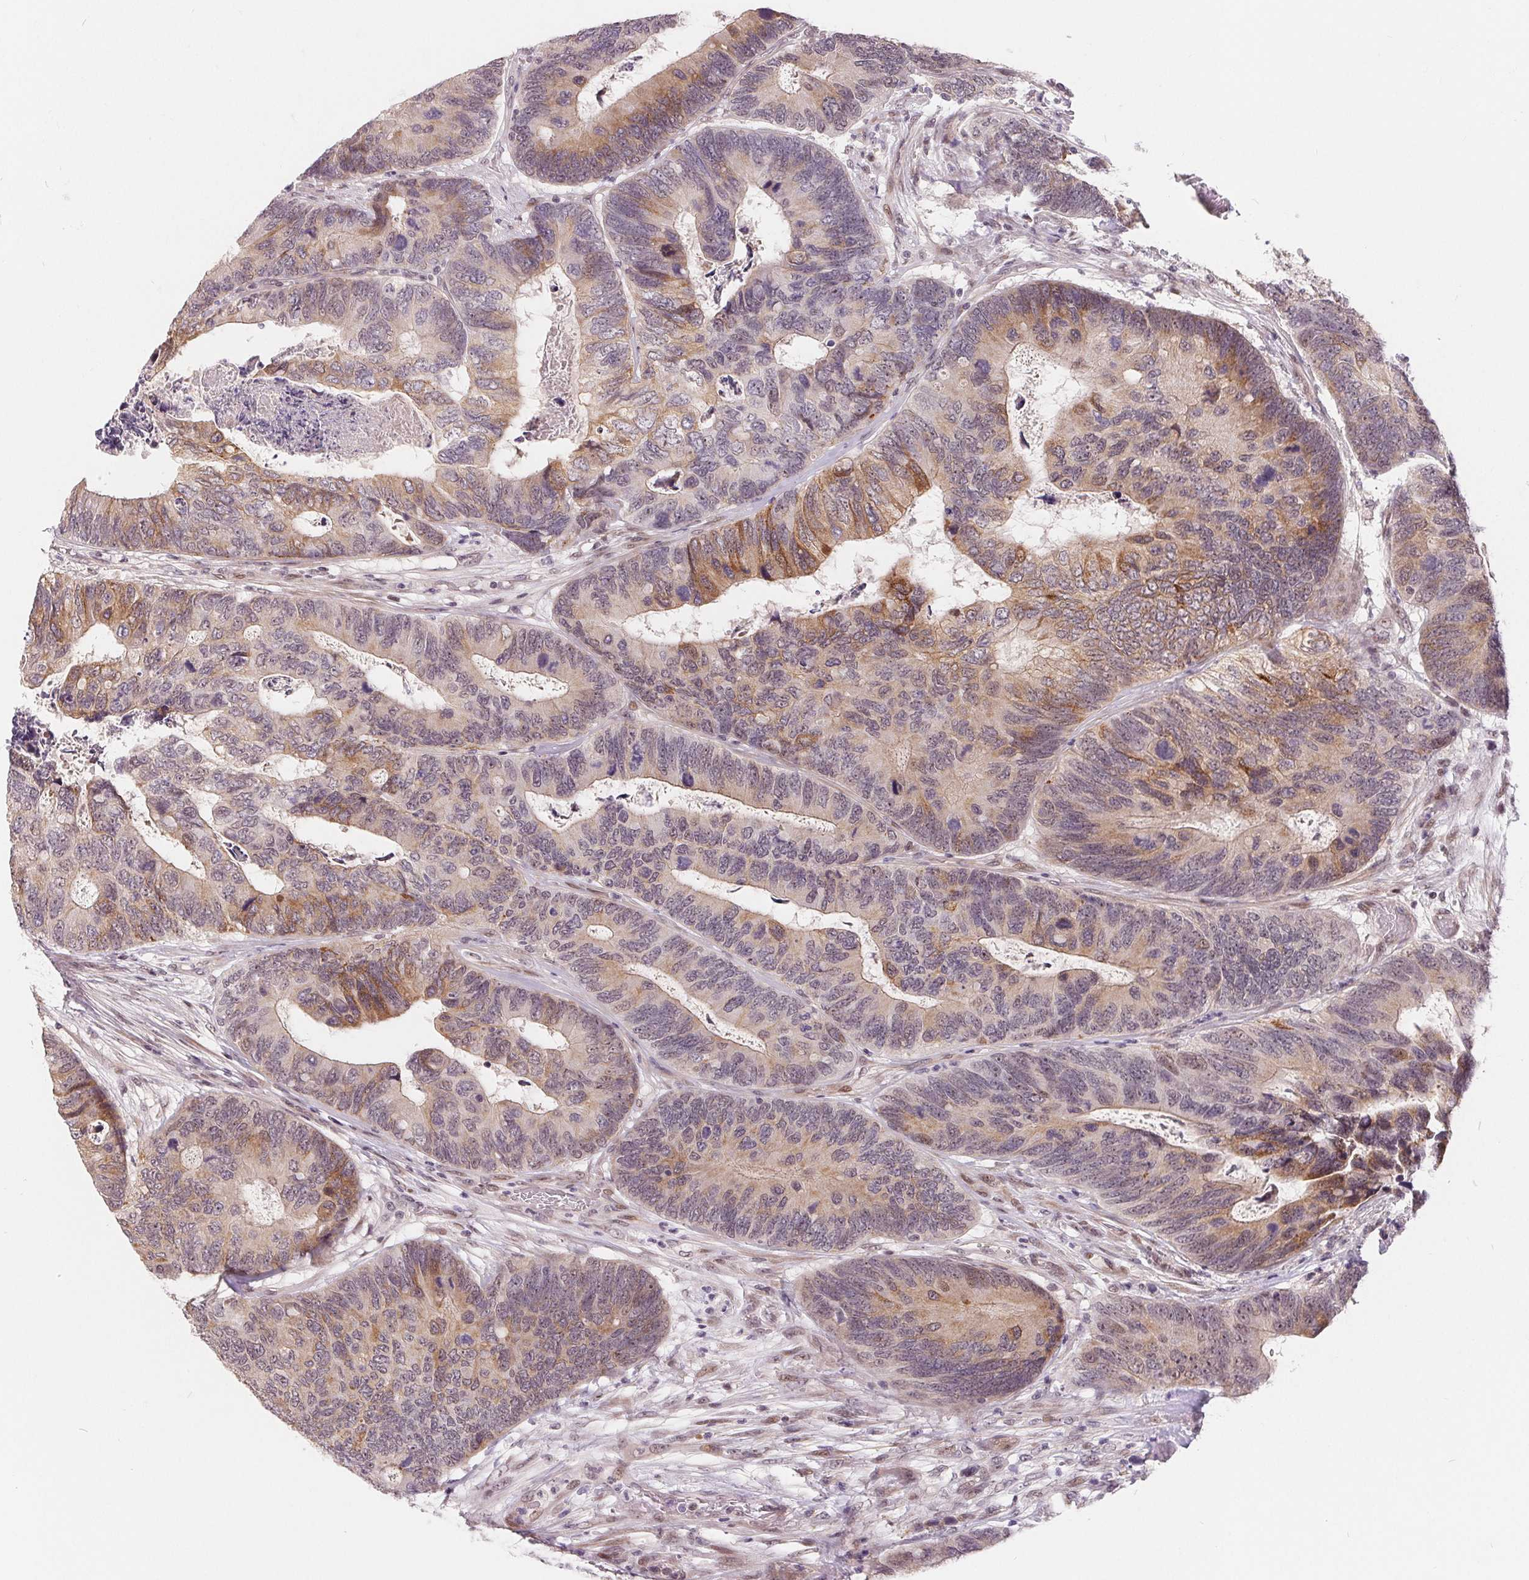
{"staining": {"intensity": "moderate", "quantity": "25%-75%", "location": "cytoplasmic/membranous"}, "tissue": "colorectal cancer", "cell_type": "Tumor cells", "image_type": "cancer", "snomed": [{"axis": "morphology", "description": "Adenocarcinoma, NOS"}, {"axis": "topography", "description": "Colon"}], "caption": "Tumor cells exhibit moderate cytoplasmic/membranous staining in approximately 25%-75% of cells in colorectal cancer. The staining was performed using DAB (3,3'-diaminobenzidine) to visualize the protein expression in brown, while the nuclei were stained in blue with hematoxylin (Magnification: 20x).", "gene": "NRG2", "patient": {"sex": "female", "age": 67}}